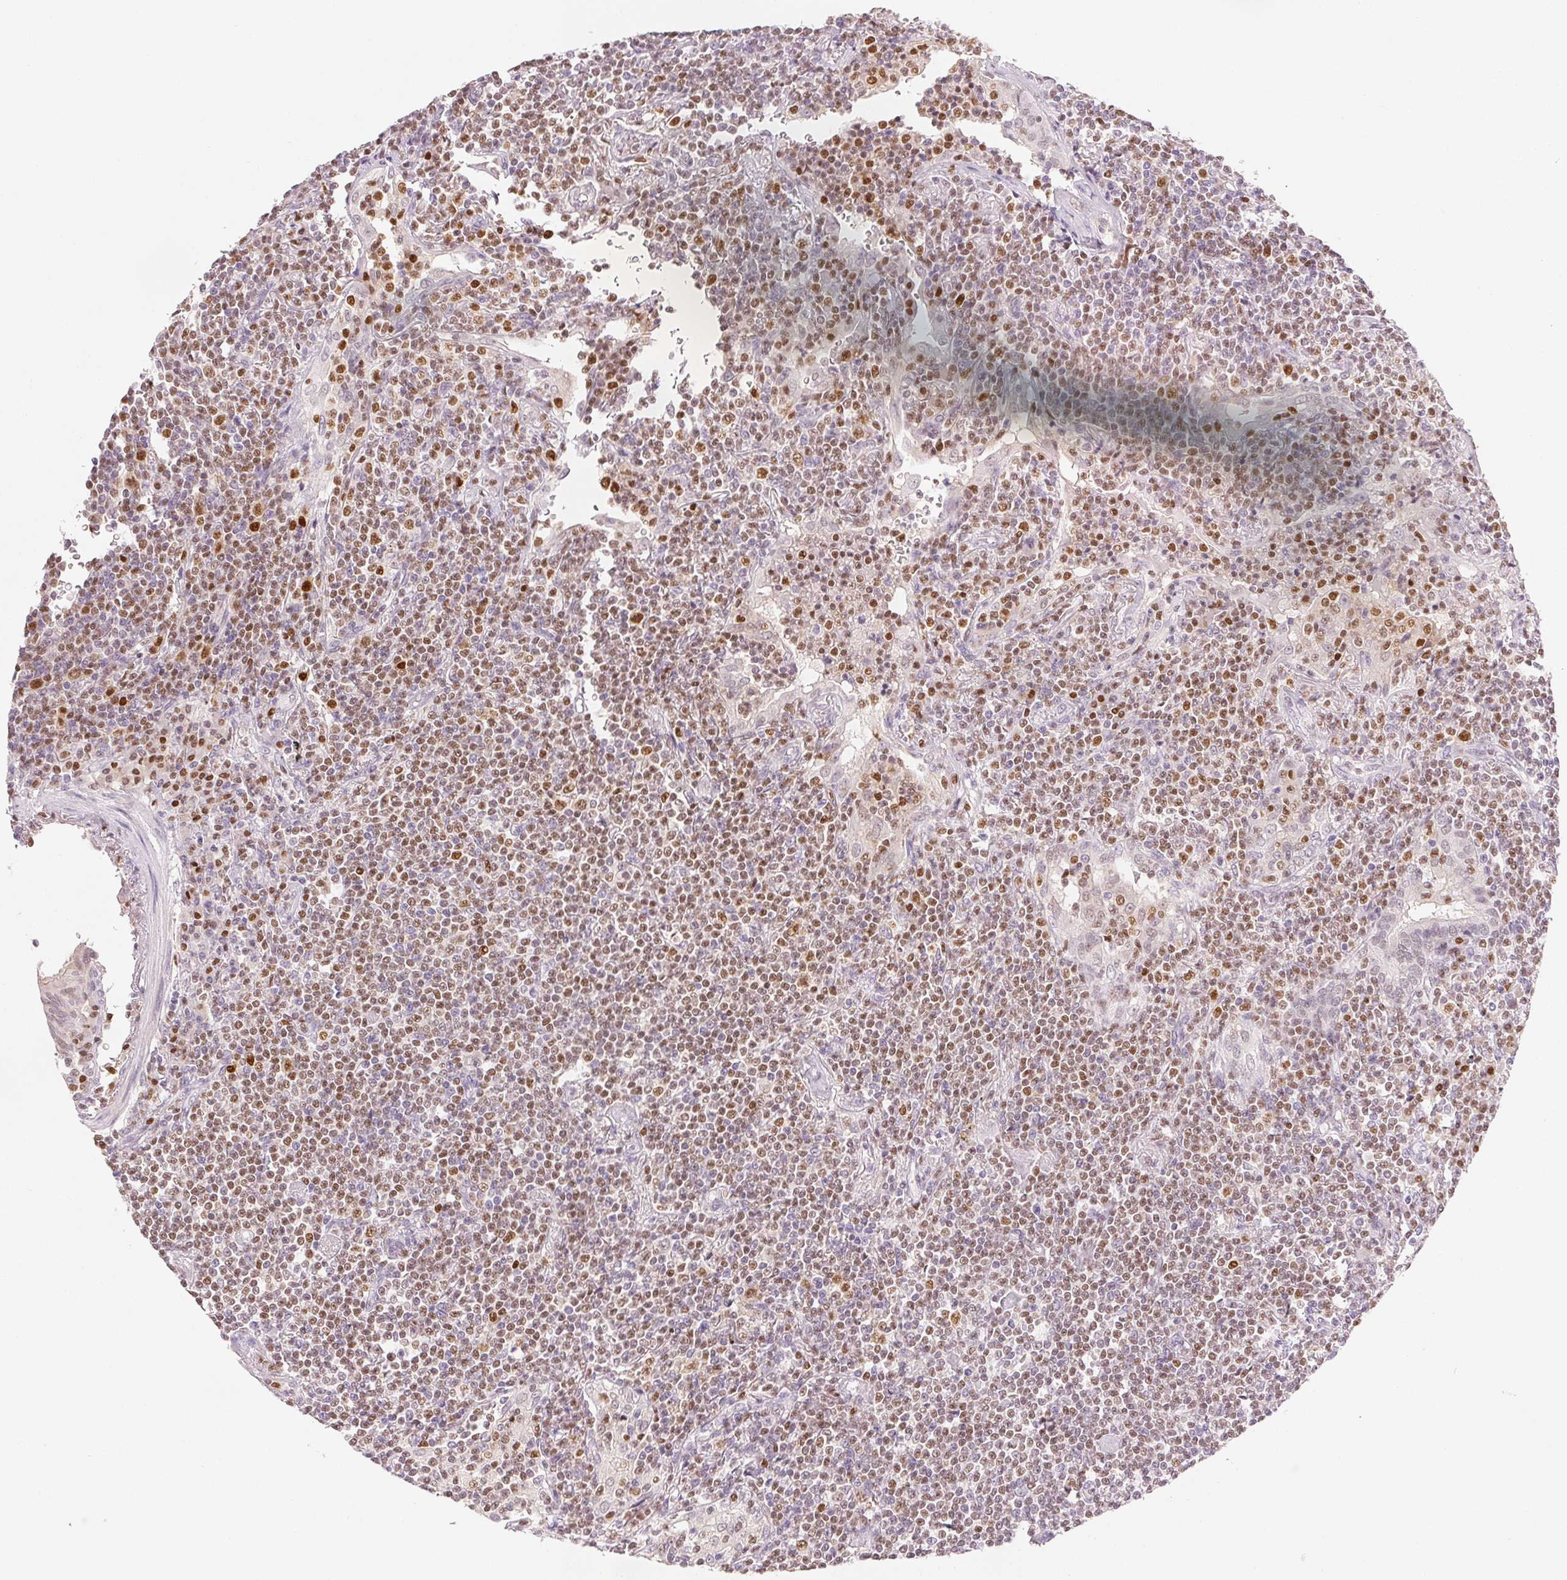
{"staining": {"intensity": "moderate", "quantity": ">75%", "location": "nuclear"}, "tissue": "lymphoma", "cell_type": "Tumor cells", "image_type": "cancer", "snomed": [{"axis": "morphology", "description": "Malignant lymphoma, non-Hodgkin's type, Low grade"}, {"axis": "topography", "description": "Lung"}], "caption": "Lymphoma stained with immunohistochemistry (IHC) demonstrates moderate nuclear expression in approximately >75% of tumor cells.", "gene": "RUNX2", "patient": {"sex": "female", "age": 71}}